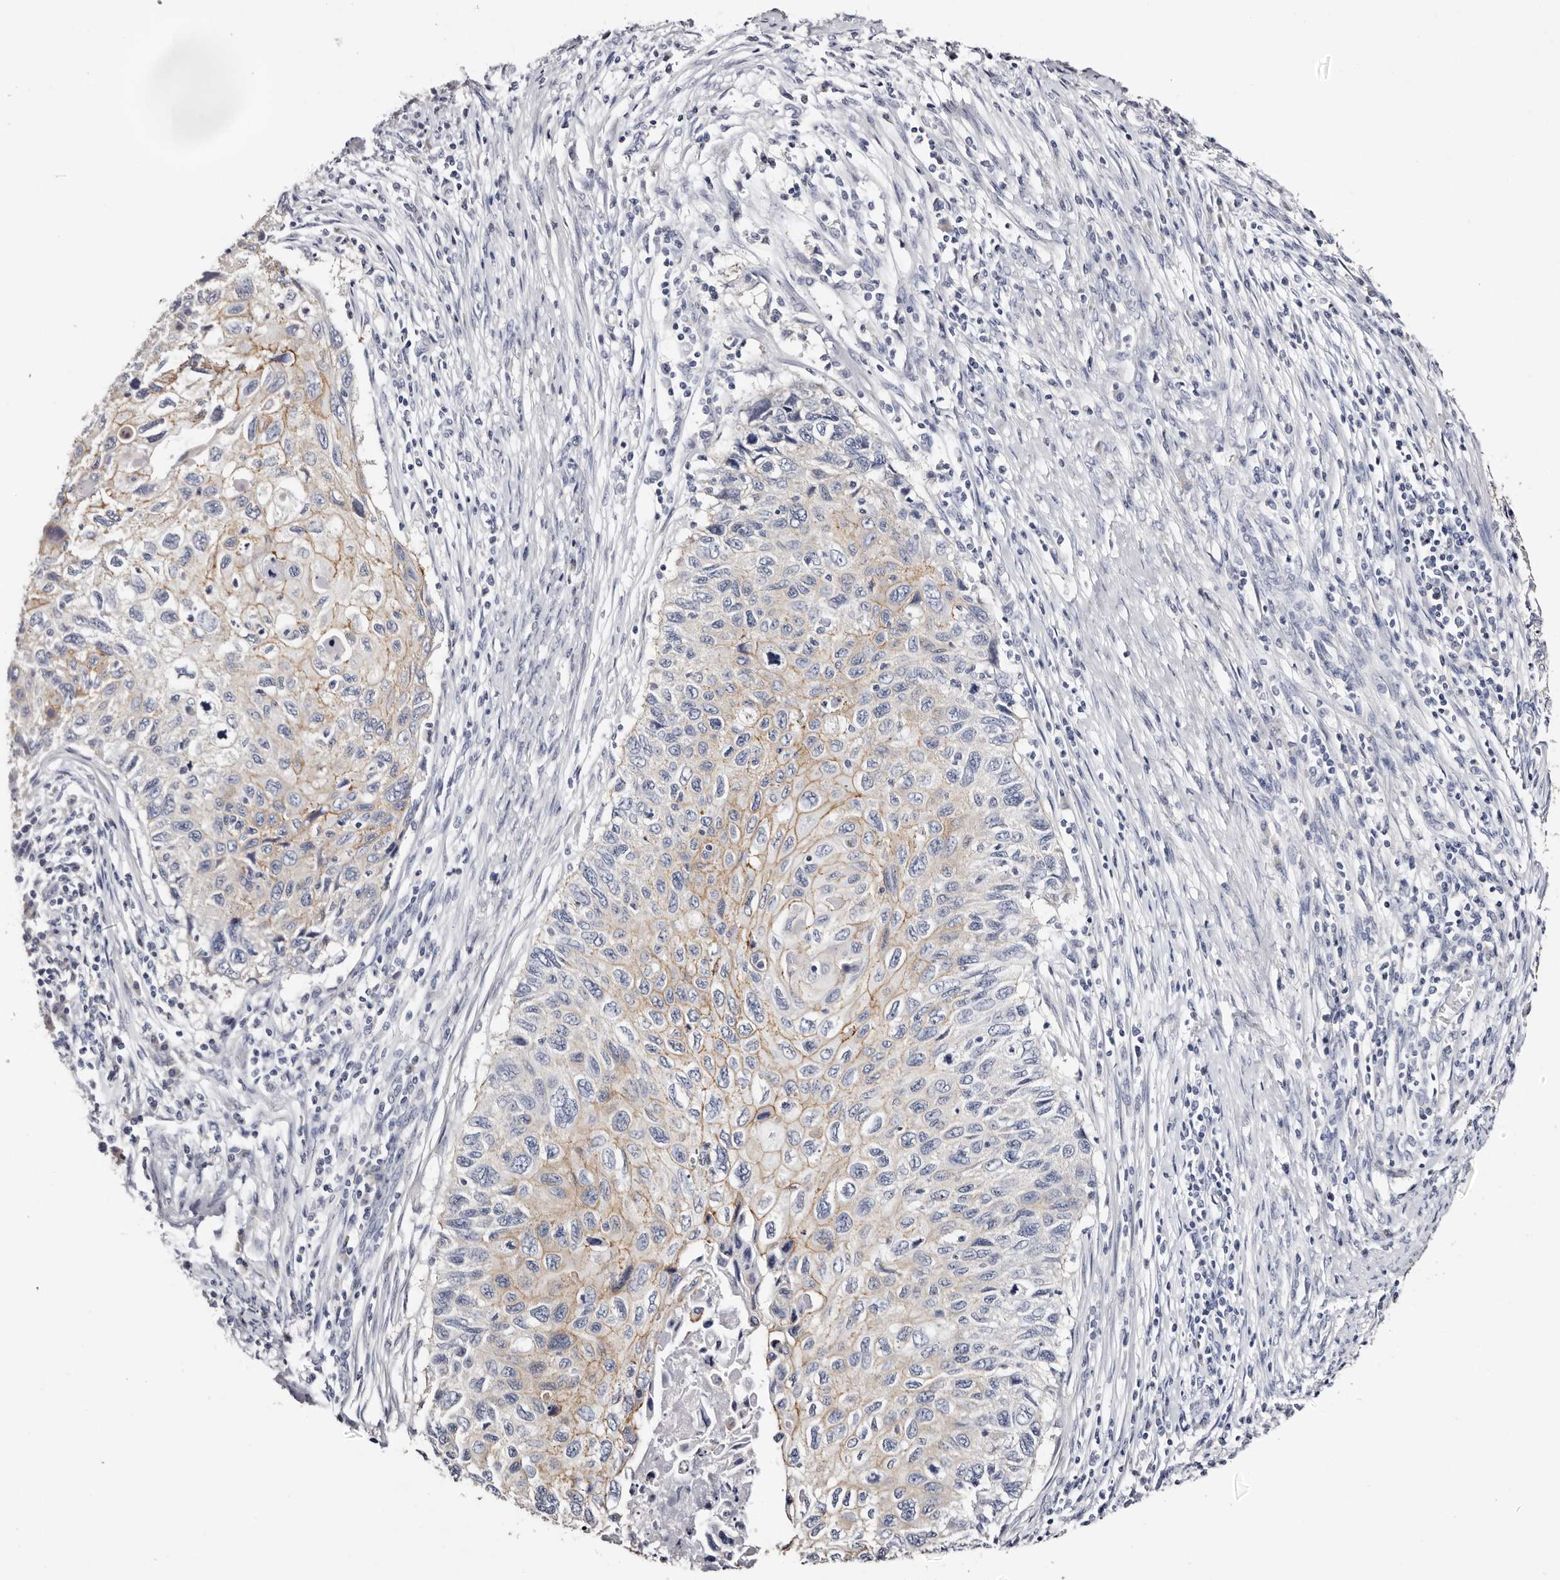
{"staining": {"intensity": "moderate", "quantity": "25%-75%", "location": "cytoplasmic/membranous"}, "tissue": "cervical cancer", "cell_type": "Tumor cells", "image_type": "cancer", "snomed": [{"axis": "morphology", "description": "Squamous cell carcinoma, NOS"}, {"axis": "topography", "description": "Cervix"}], "caption": "Immunohistochemical staining of cervical cancer (squamous cell carcinoma) shows medium levels of moderate cytoplasmic/membranous protein staining in approximately 25%-75% of tumor cells.", "gene": "ROM1", "patient": {"sex": "female", "age": 70}}